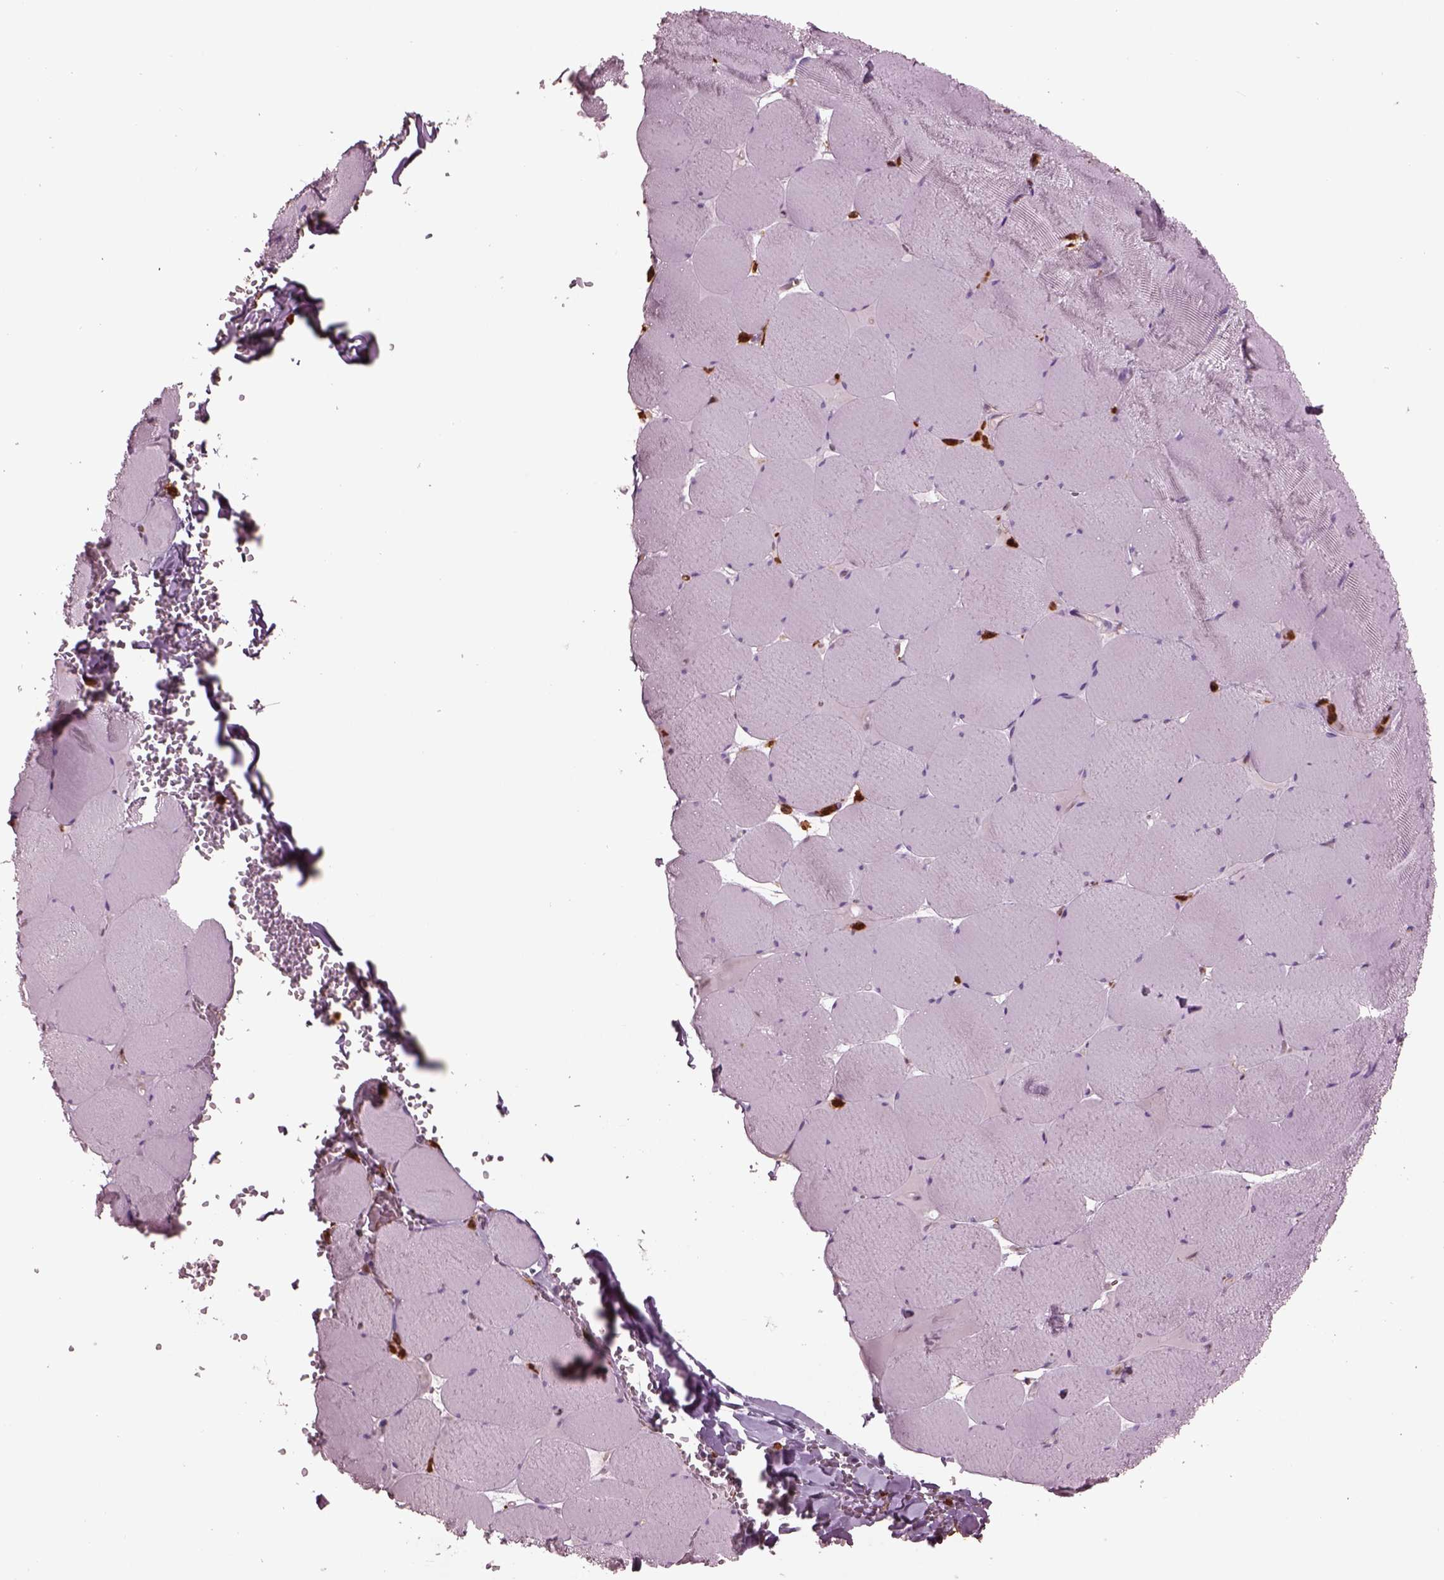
{"staining": {"intensity": "negative", "quantity": "none", "location": "none"}, "tissue": "skeletal muscle", "cell_type": "Myocytes", "image_type": "normal", "snomed": [{"axis": "morphology", "description": "Normal tissue, NOS"}, {"axis": "morphology", "description": "Malignant melanoma, Metastatic site"}, {"axis": "topography", "description": "Skeletal muscle"}], "caption": "DAB (3,3'-diaminobenzidine) immunohistochemical staining of normal human skeletal muscle displays no significant expression in myocytes. The staining was performed using DAB (3,3'-diaminobenzidine) to visualize the protein expression in brown, while the nuclei were stained in blue with hematoxylin (Magnification: 20x).", "gene": "IL31RA", "patient": {"sex": "male", "age": 50}}